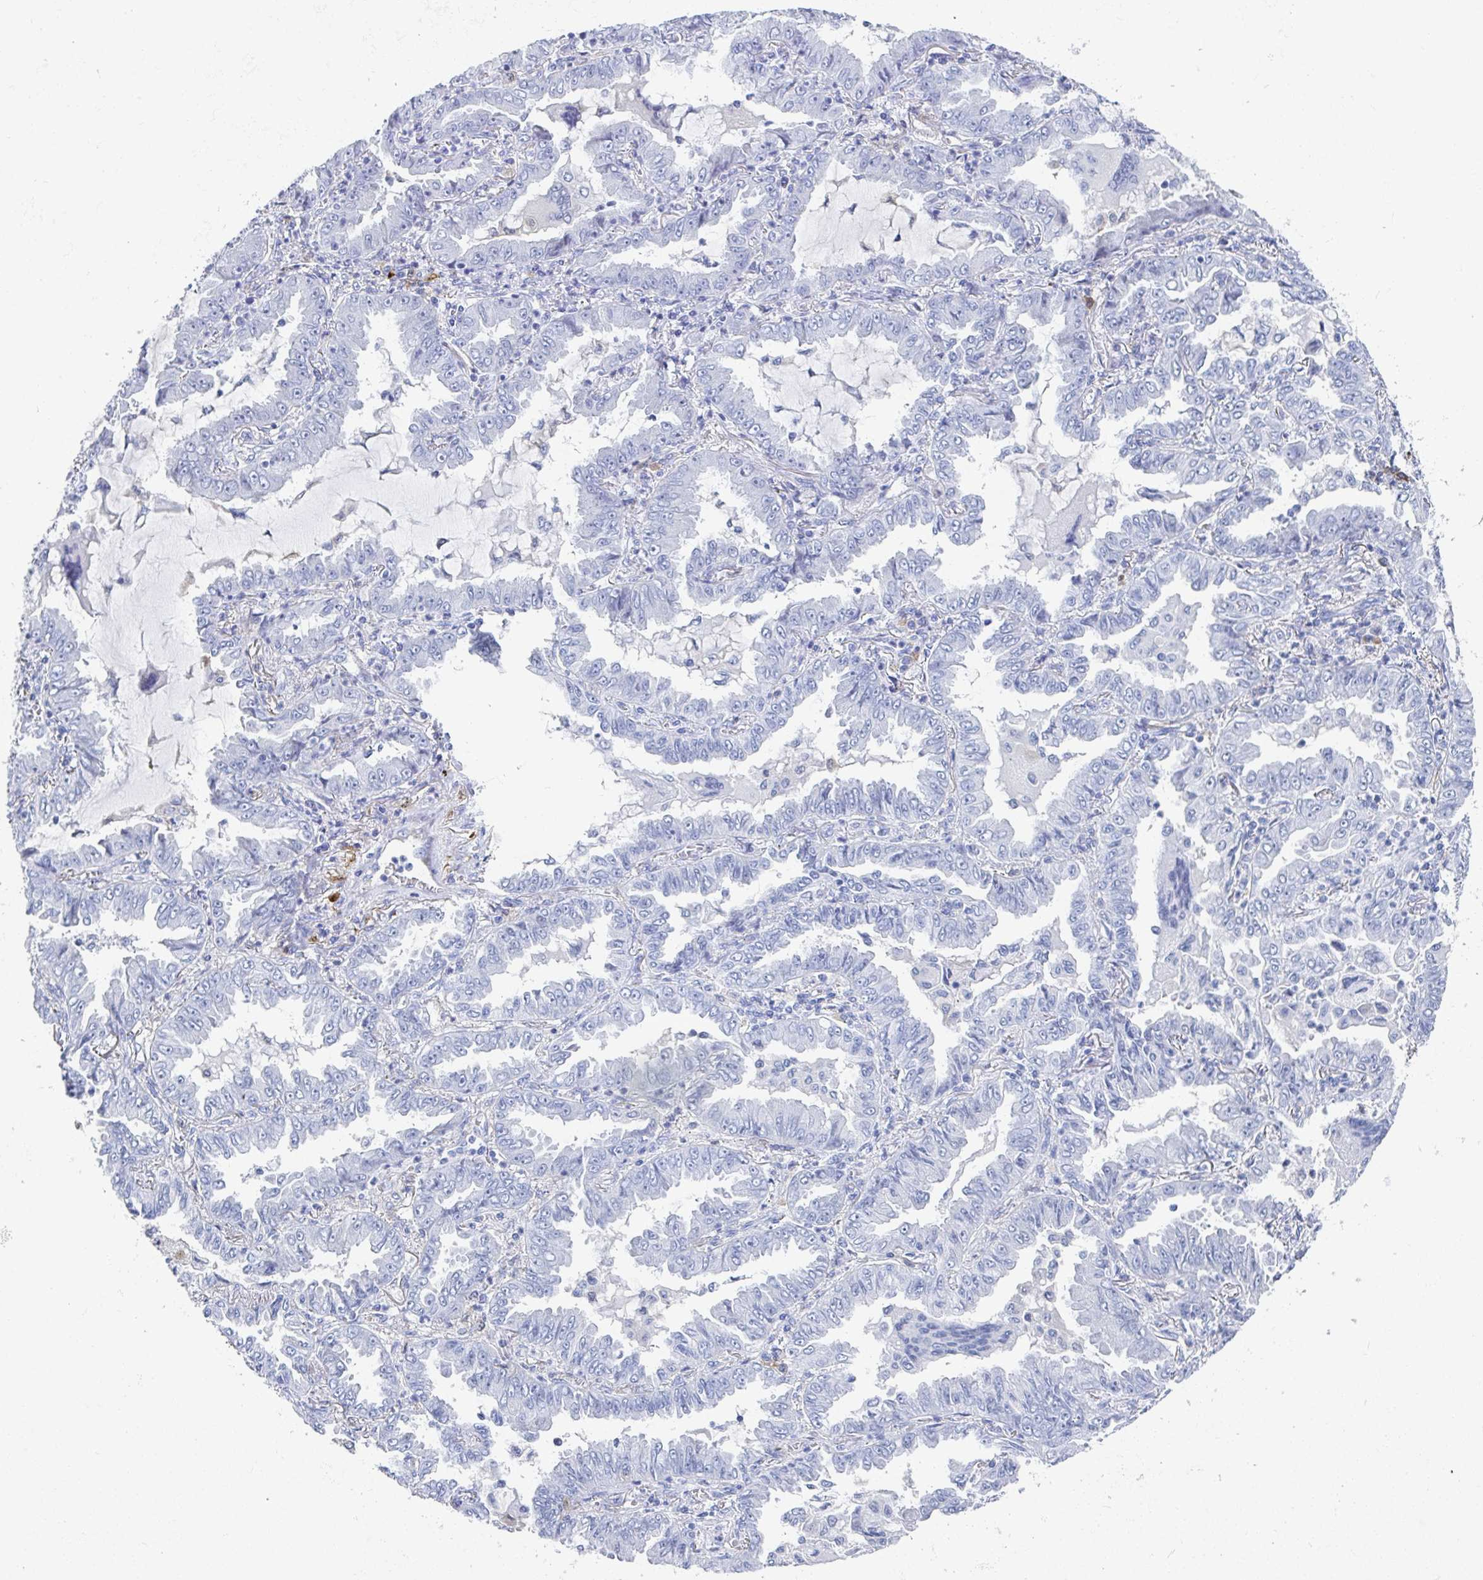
{"staining": {"intensity": "negative", "quantity": "none", "location": "none"}, "tissue": "lung cancer", "cell_type": "Tumor cells", "image_type": "cancer", "snomed": [{"axis": "morphology", "description": "Adenocarcinoma, NOS"}, {"axis": "topography", "description": "Lung"}], "caption": "Tumor cells show no significant staining in lung cancer (adenocarcinoma). (DAB IHC visualized using brightfield microscopy, high magnification).", "gene": "OR2A4", "patient": {"sex": "female", "age": 52}}